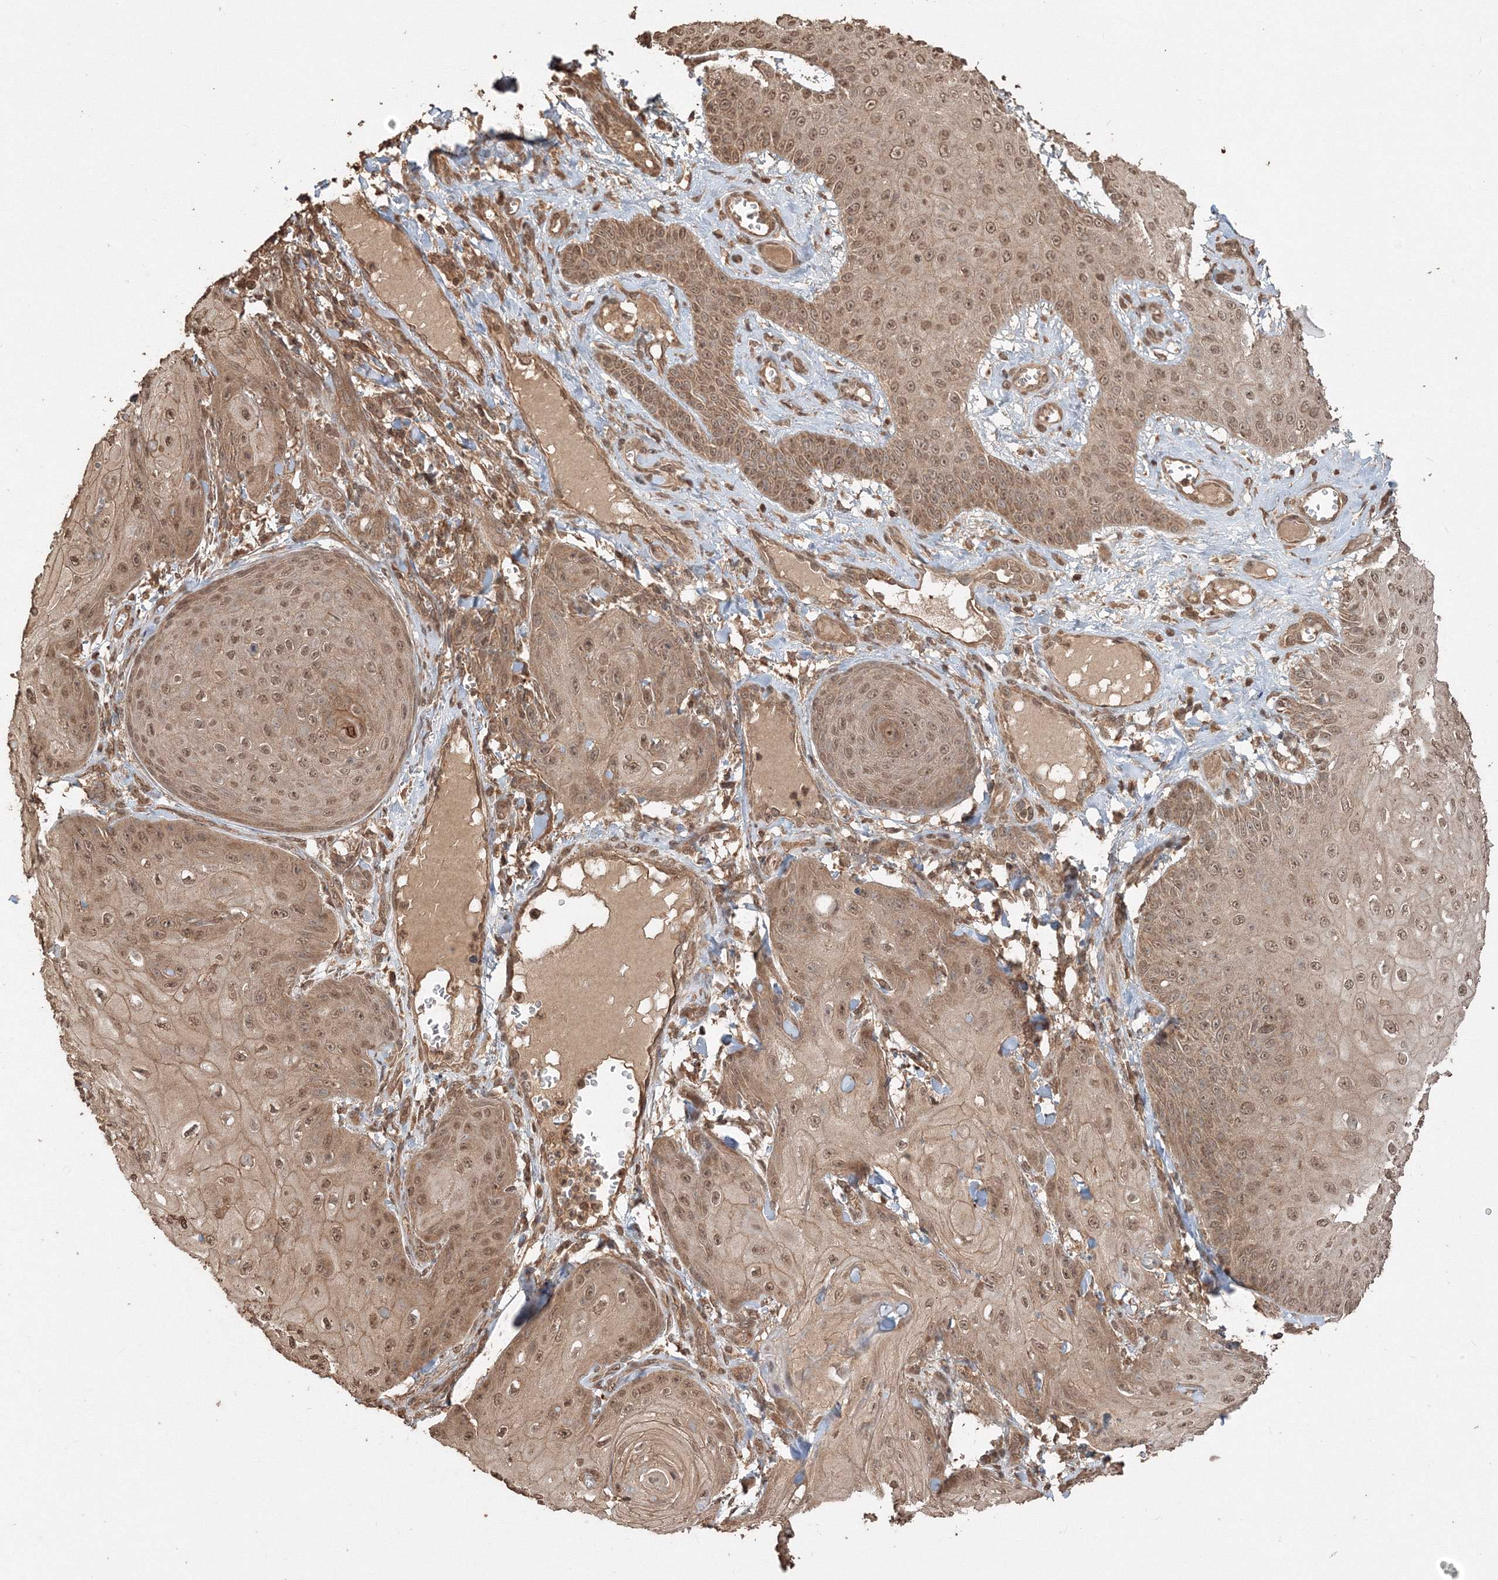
{"staining": {"intensity": "moderate", "quantity": ">75%", "location": "cytoplasmic/membranous,nuclear"}, "tissue": "skin cancer", "cell_type": "Tumor cells", "image_type": "cancer", "snomed": [{"axis": "morphology", "description": "Squamous cell carcinoma, NOS"}, {"axis": "topography", "description": "Skin"}], "caption": "About >75% of tumor cells in human squamous cell carcinoma (skin) demonstrate moderate cytoplasmic/membranous and nuclear protein staining as visualized by brown immunohistochemical staining.", "gene": "CCDC122", "patient": {"sex": "male", "age": 74}}